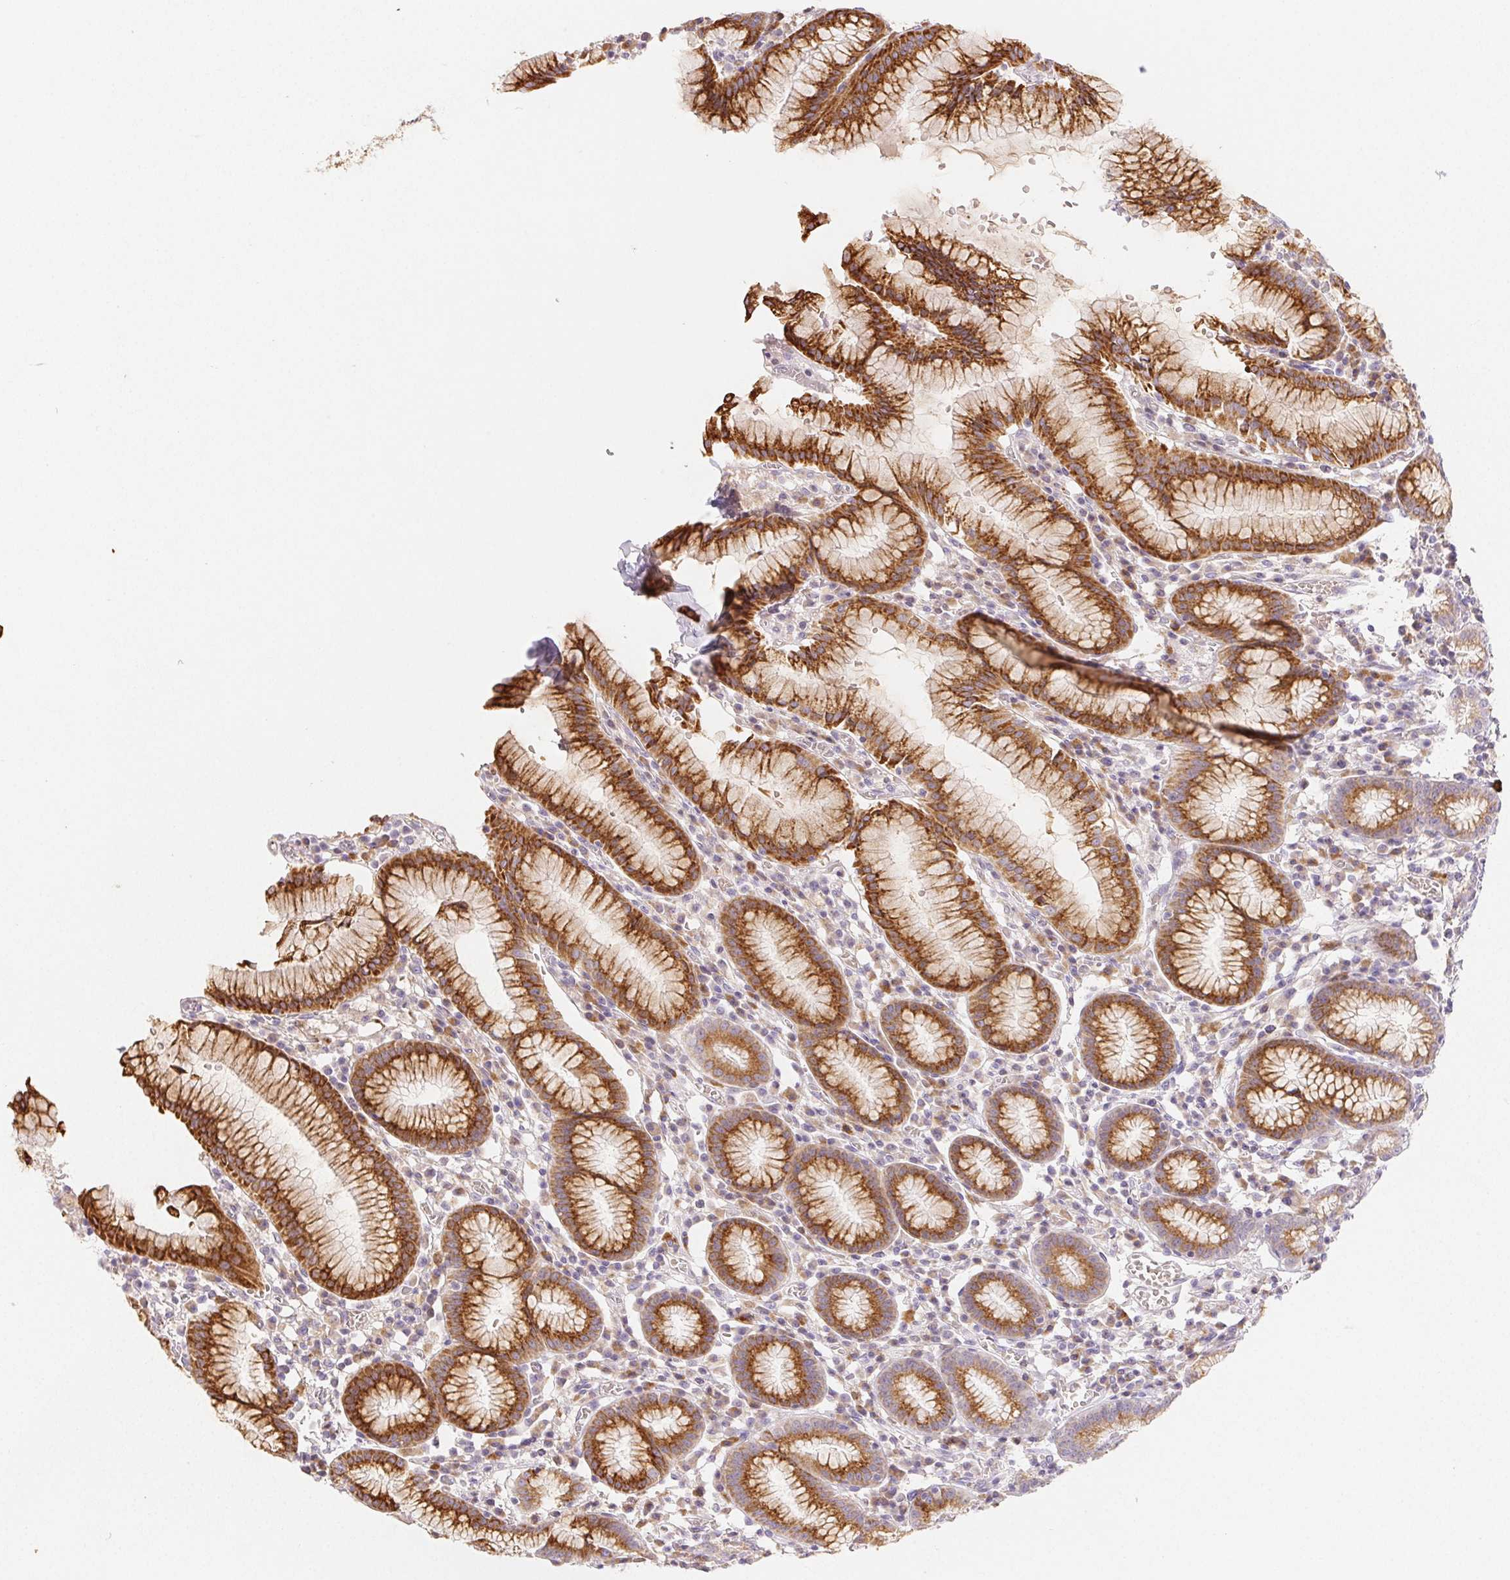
{"staining": {"intensity": "strong", "quantity": "25%-75%", "location": "cytoplasmic/membranous"}, "tissue": "stomach", "cell_type": "Glandular cells", "image_type": "normal", "snomed": [{"axis": "morphology", "description": "Normal tissue, NOS"}, {"axis": "topography", "description": "Stomach"}], "caption": "Brown immunohistochemical staining in benign stomach demonstrates strong cytoplasmic/membranous expression in approximately 25%-75% of glandular cells. The staining is performed using DAB brown chromogen to label protein expression. The nuclei are counter-stained blue using hematoxylin.", "gene": "ACVR1B", "patient": {"sex": "male", "age": 55}}